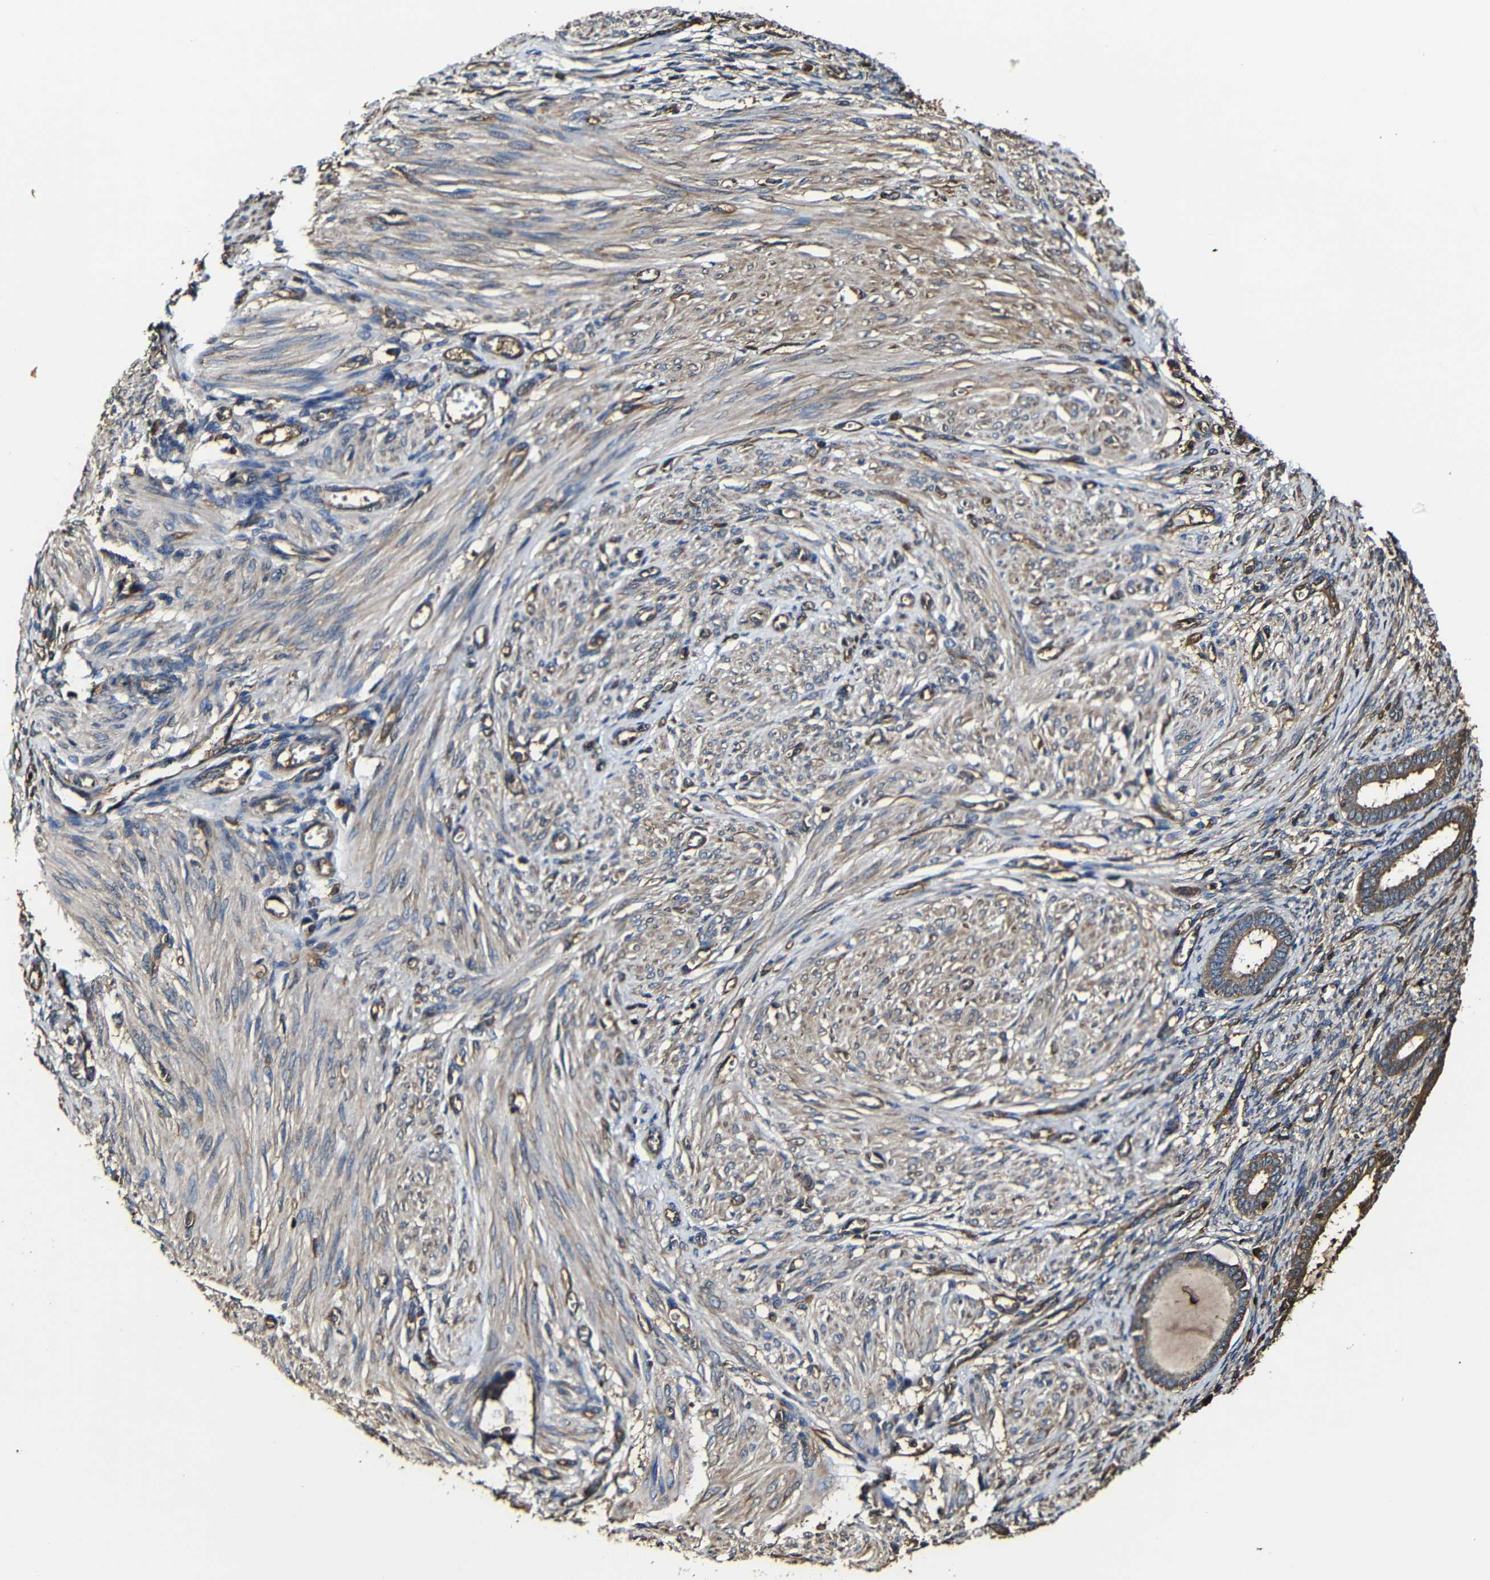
{"staining": {"intensity": "weak", "quantity": "25%-75%", "location": "cytoplasmic/membranous"}, "tissue": "endometrium", "cell_type": "Cells in endometrial stroma", "image_type": "normal", "snomed": [{"axis": "morphology", "description": "Normal tissue, NOS"}, {"axis": "topography", "description": "Endometrium"}], "caption": "About 25%-75% of cells in endometrial stroma in benign human endometrium show weak cytoplasmic/membranous protein positivity as visualized by brown immunohistochemical staining.", "gene": "MSN", "patient": {"sex": "female", "age": 72}}